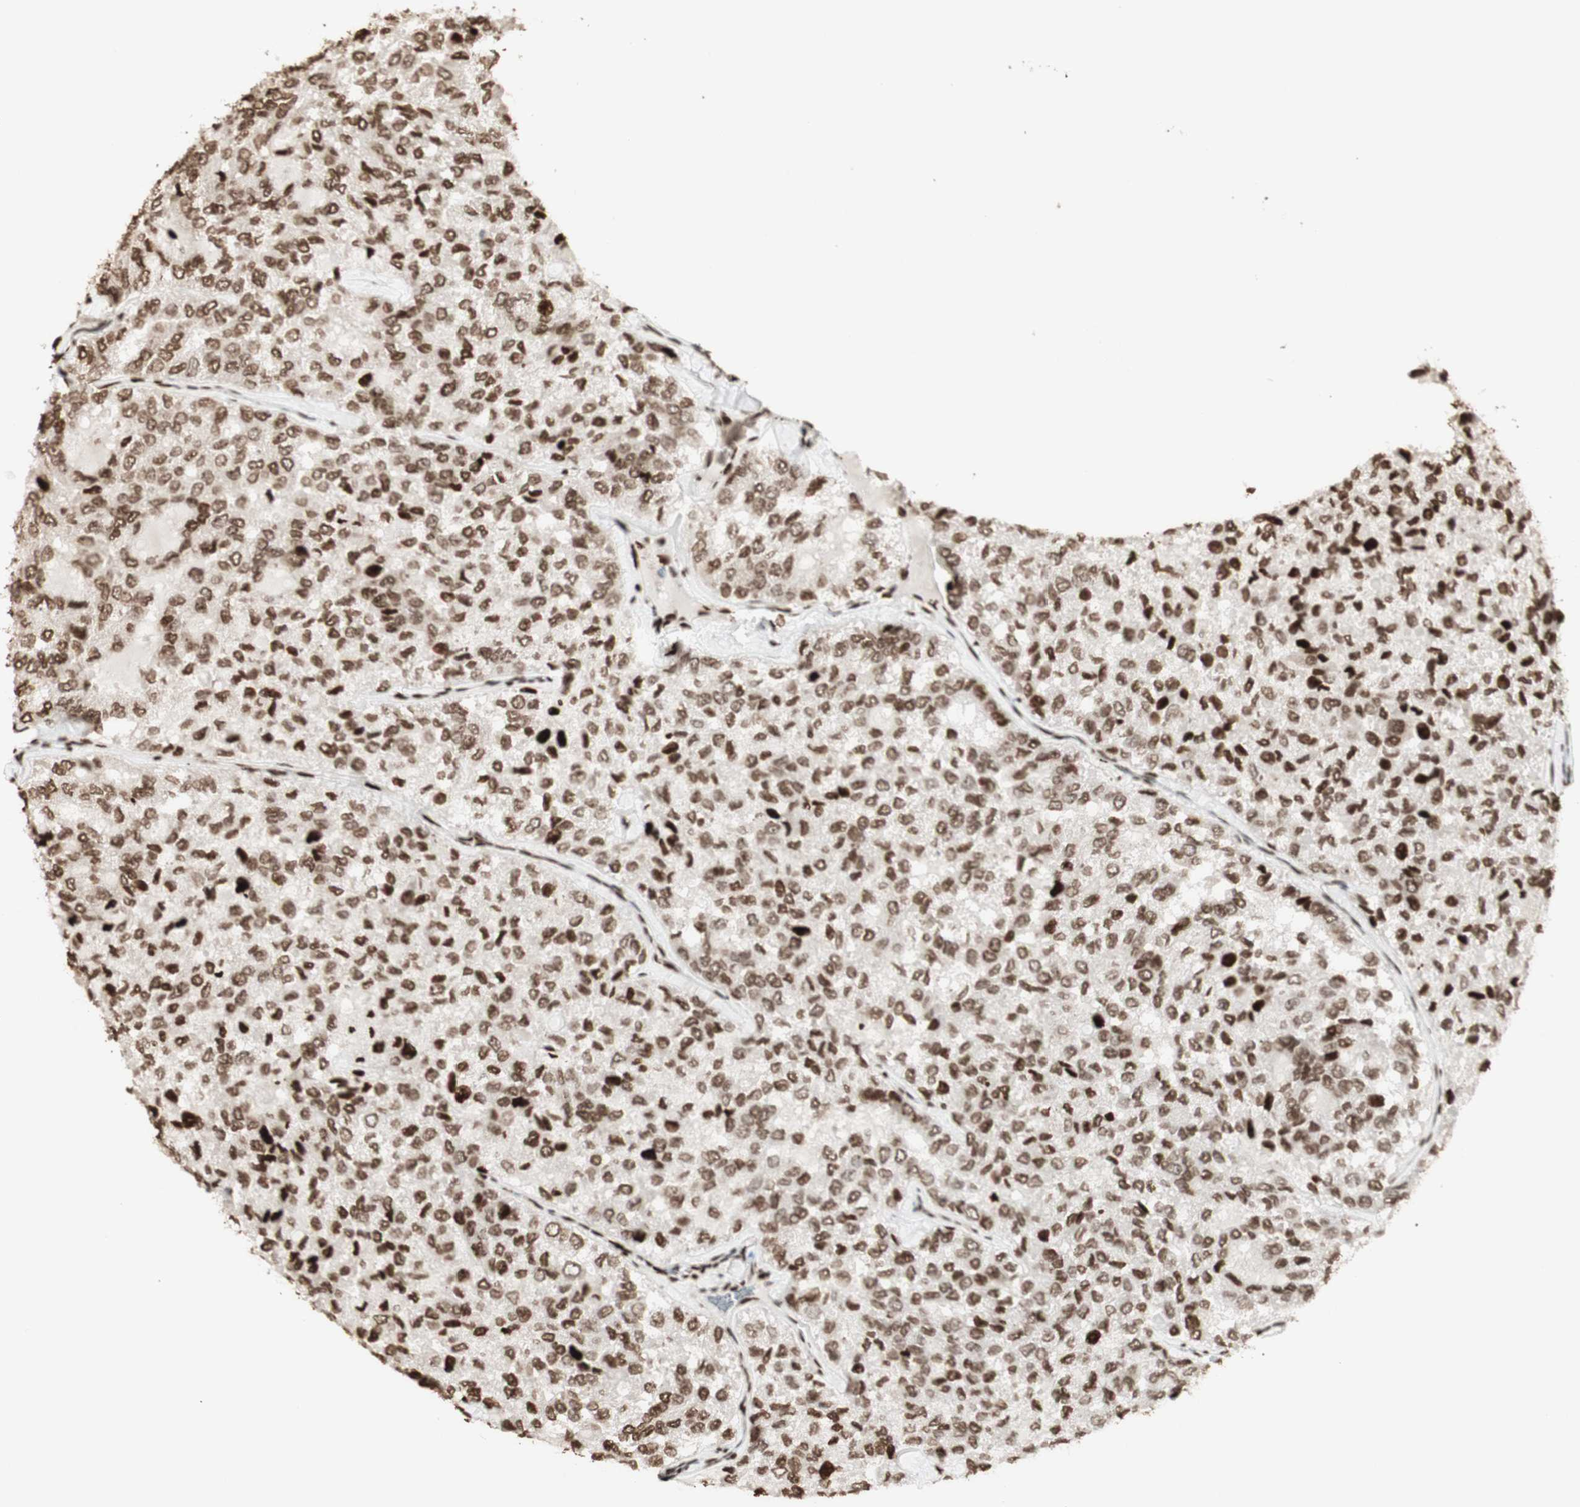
{"staining": {"intensity": "moderate", "quantity": ">75%", "location": "cytoplasmic/membranous,nuclear"}, "tissue": "thyroid cancer", "cell_type": "Tumor cells", "image_type": "cancer", "snomed": [{"axis": "morphology", "description": "Follicular adenoma carcinoma, NOS"}, {"axis": "topography", "description": "Thyroid gland"}], "caption": "Immunohistochemical staining of human follicular adenoma carcinoma (thyroid) shows medium levels of moderate cytoplasmic/membranous and nuclear expression in about >75% of tumor cells.", "gene": "NCAPD2", "patient": {"sex": "male", "age": 75}}